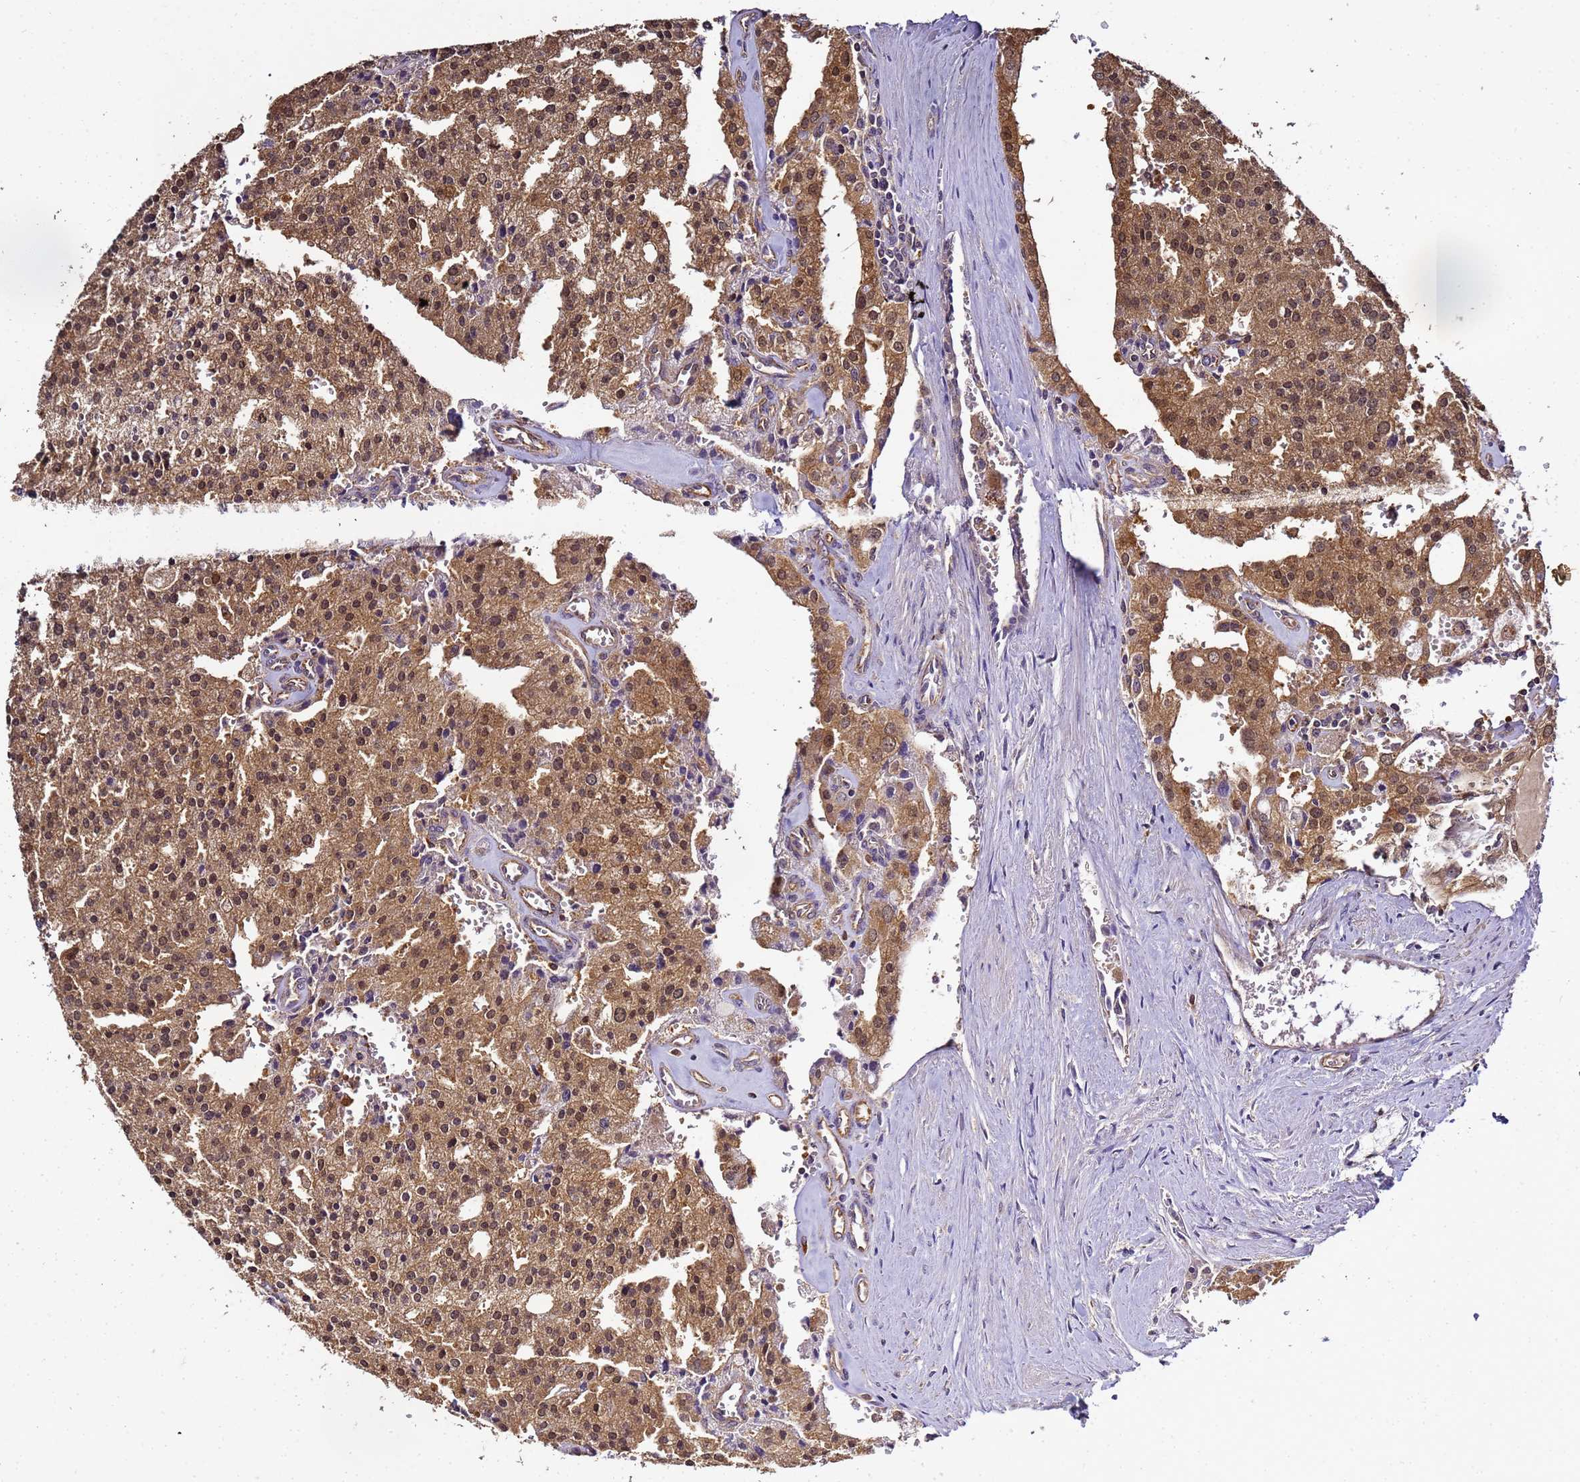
{"staining": {"intensity": "moderate", "quantity": ">75%", "location": "cytoplasmic/membranous,nuclear"}, "tissue": "prostate cancer", "cell_type": "Tumor cells", "image_type": "cancer", "snomed": [{"axis": "morphology", "description": "Adenocarcinoma, High grade"}, {"axis": "topography", "description": "Prostate"}], "caption": "A photomicrograph showing moderate cytoplasmic/membranous and nuclear staining in approximately >75% of tumor cells in prostate cancer, as visualized by brown immunohistochemical staining.", "gene": "ENOPH1", "patient": {"sex": "male", "age": 68}}